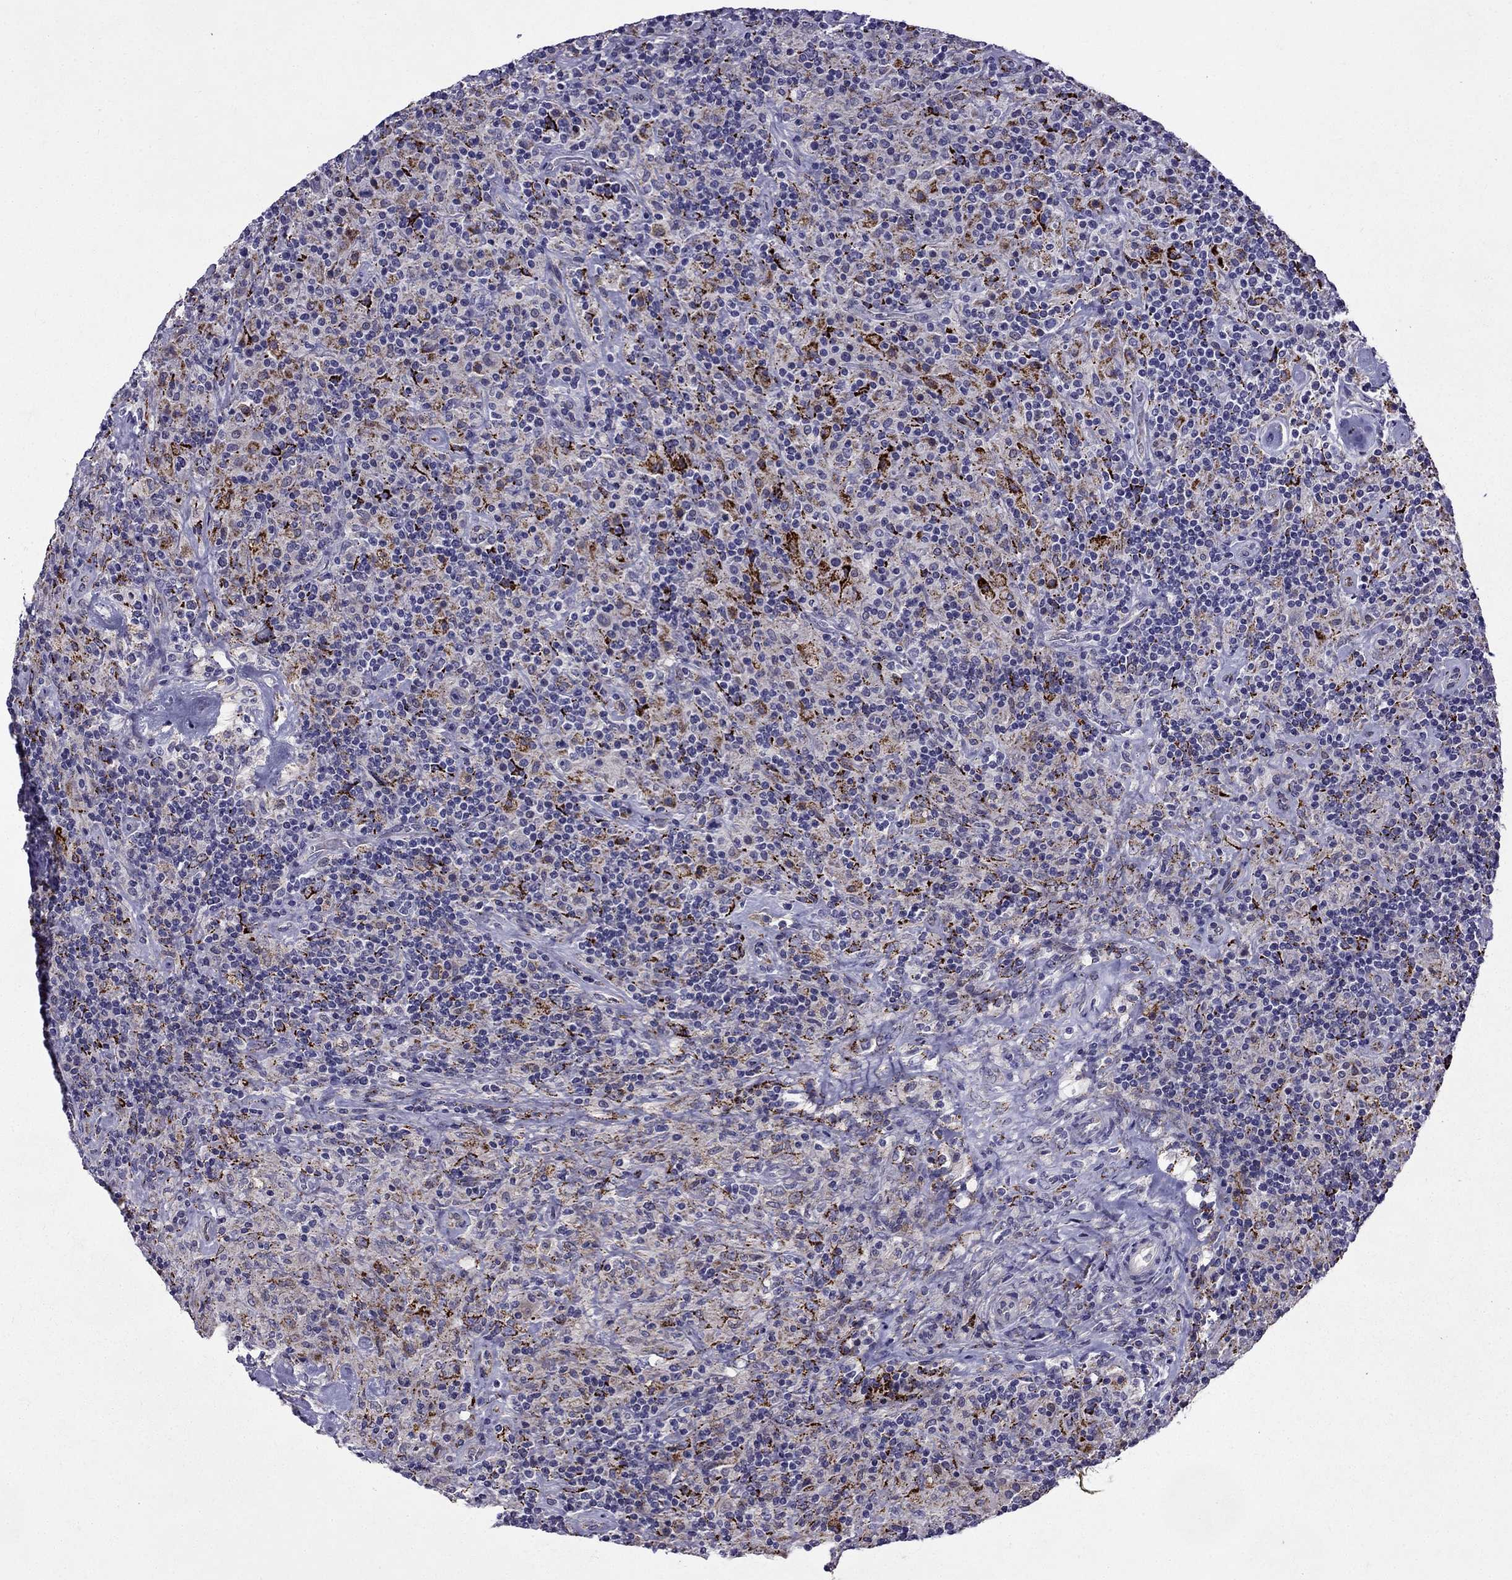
{"staining": {"intensity": "negative", "quantity": "none", "location": "none"}, "tissue": "lymphoma", "cell_type": "Tumor cells", "image_type": "cancer", "snomed": [{"axis": "morphology", "description": "Hodgkin's disease, NOS"}, {"axis": "topography", "description": "Lymph node"}], "caption": "An immunohistochemistry (IHC) histopathology image of Hodgkin's disease is shown. There is no staining in tumor cells of Hodgkin's disease. (Stains: DAB (3,3'-diaminobenzidine) immunohistochemistry with hematoxylin counter stain, Microscopy: brightfield microscopy at high magnification).", "gene": "PI16", "patient": {"sex": "male", "age": 70}}